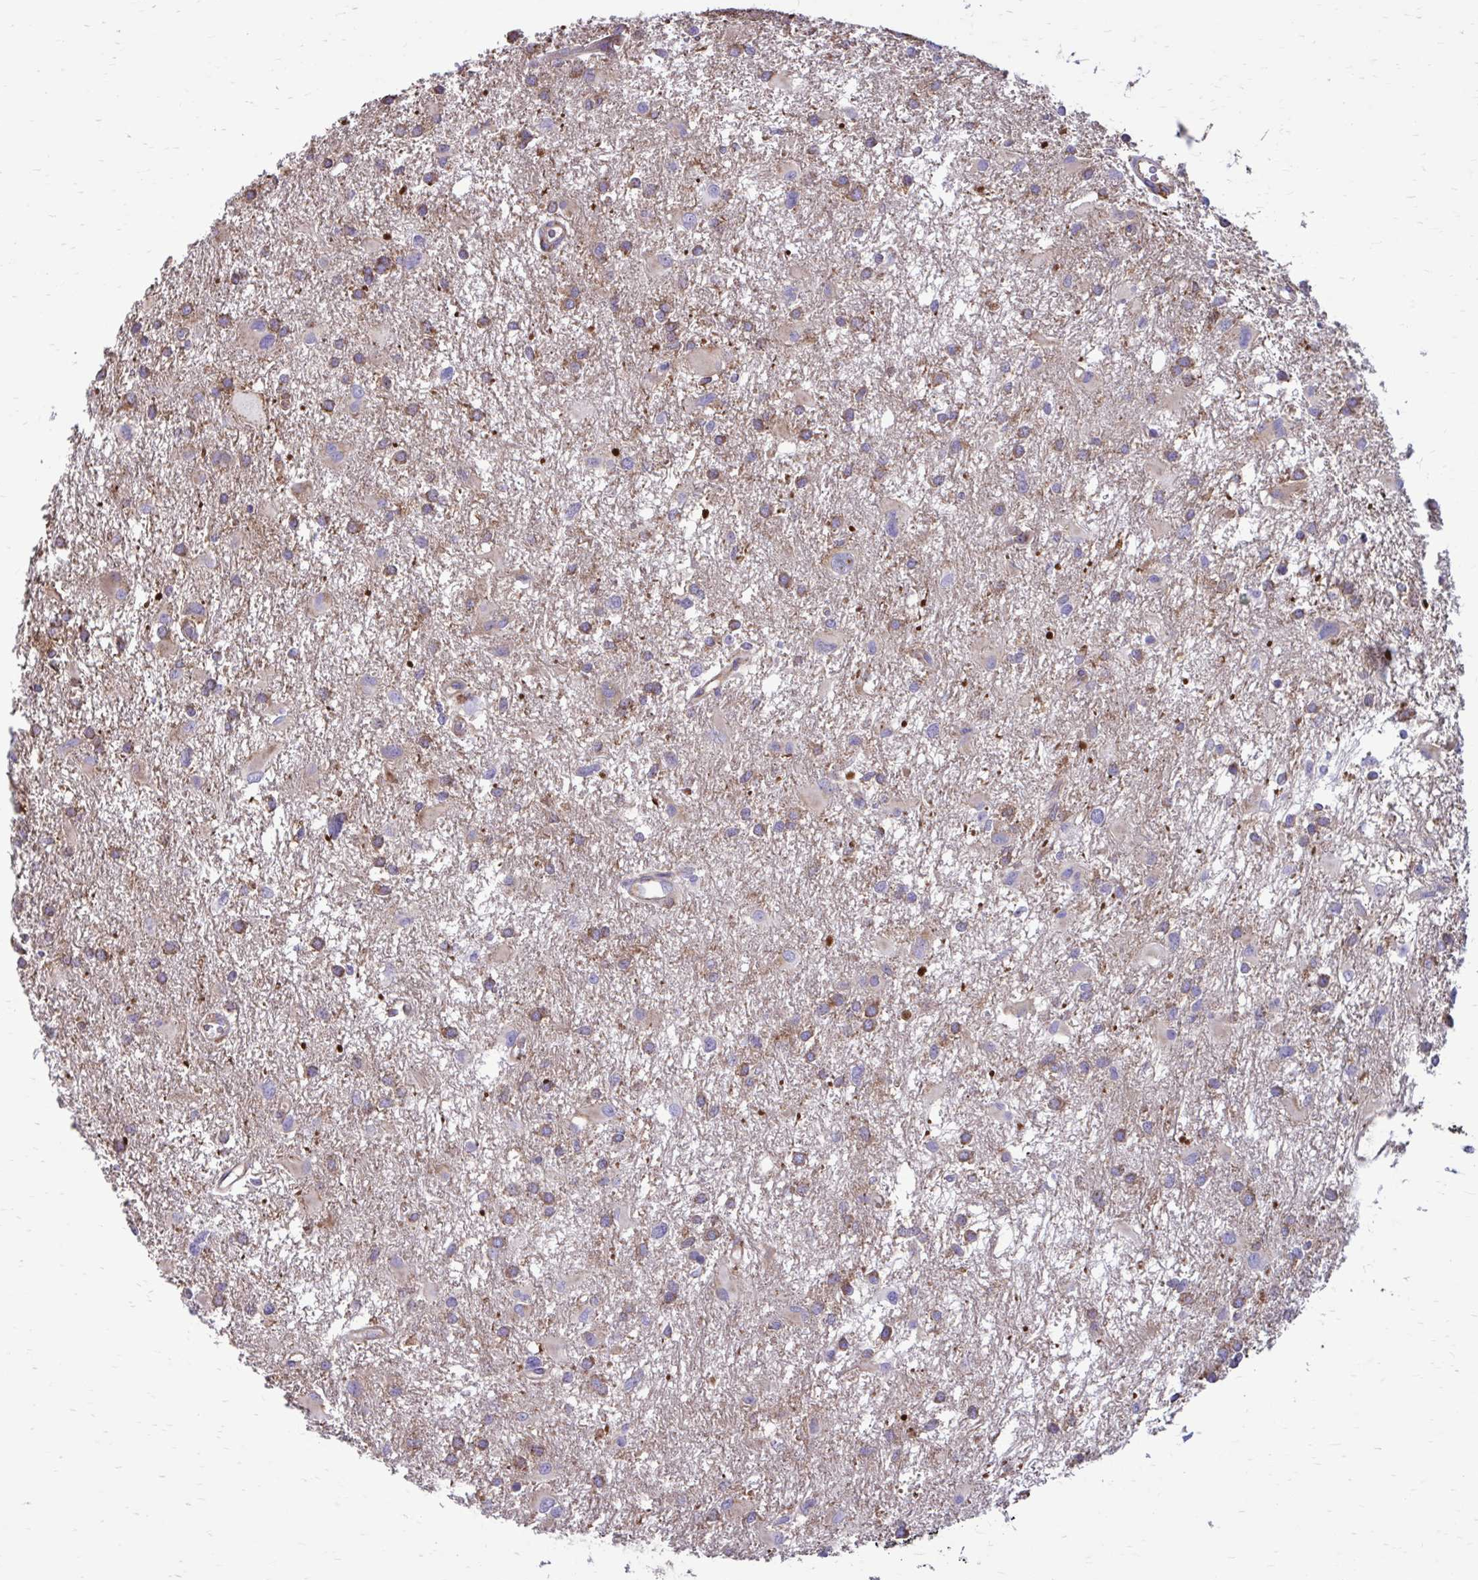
{"staining": {"intensity": "moderate", "quantity": "<25%", "location": "cytoplasmic/membranous"}, "tissue": "glioma", "cell_type": "Tumor cells", "image_type": "cancer", "snomed": [{"axis": "morphology", "description": "Glioma, malignant, High grade"}, {"axis": "topography", "description": "Brain"}], "caption": "Tumor cells exhibit moderate cytoplasmic/membranous positivity in about <25% of cells in glioma.", "gene": "CLTA", "patient": {"sex": "male", "age": 53}}